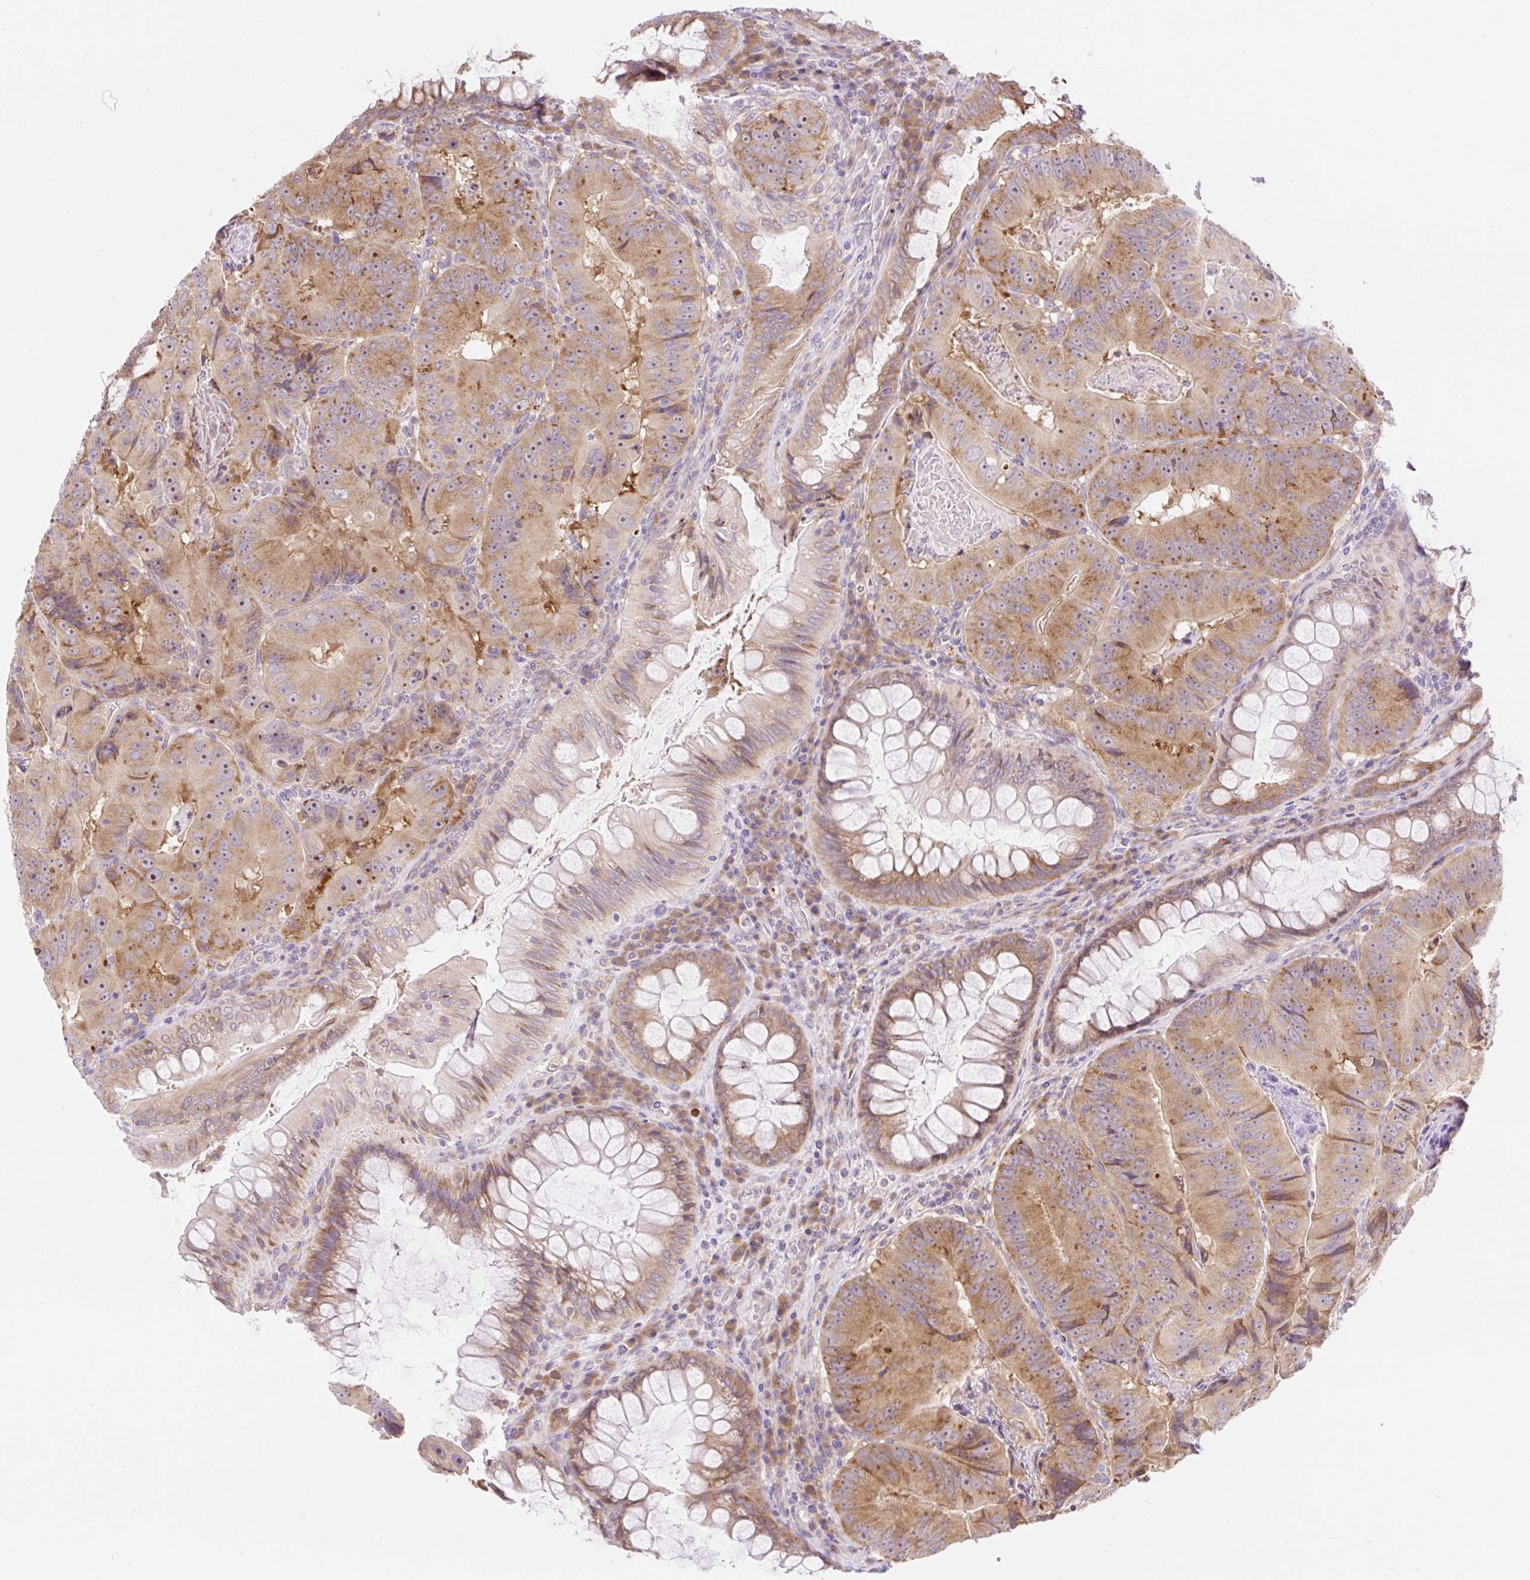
{"staining": {"intensity": "moderate", "quantity": ">75%", "location": "cytoplasmic/membranous"}, "tissue": "colorectal cancer", "cell_type": "Tumor cells", "image_type": "cancer", "snomed": [{"axis": "morphology", "description": "Adenocarcinoma, NOS"}, {"axis": "topography", "description": "Colon"}], "caption": "Protein staining of colorectal cancer (adenocarcinoma) tissue exhibits moderate cytoplasmic/membranous staining in approximately >75% of tumor cells.", "gene": "GPR45", "patient": {"sex": "female", "age": 86}}